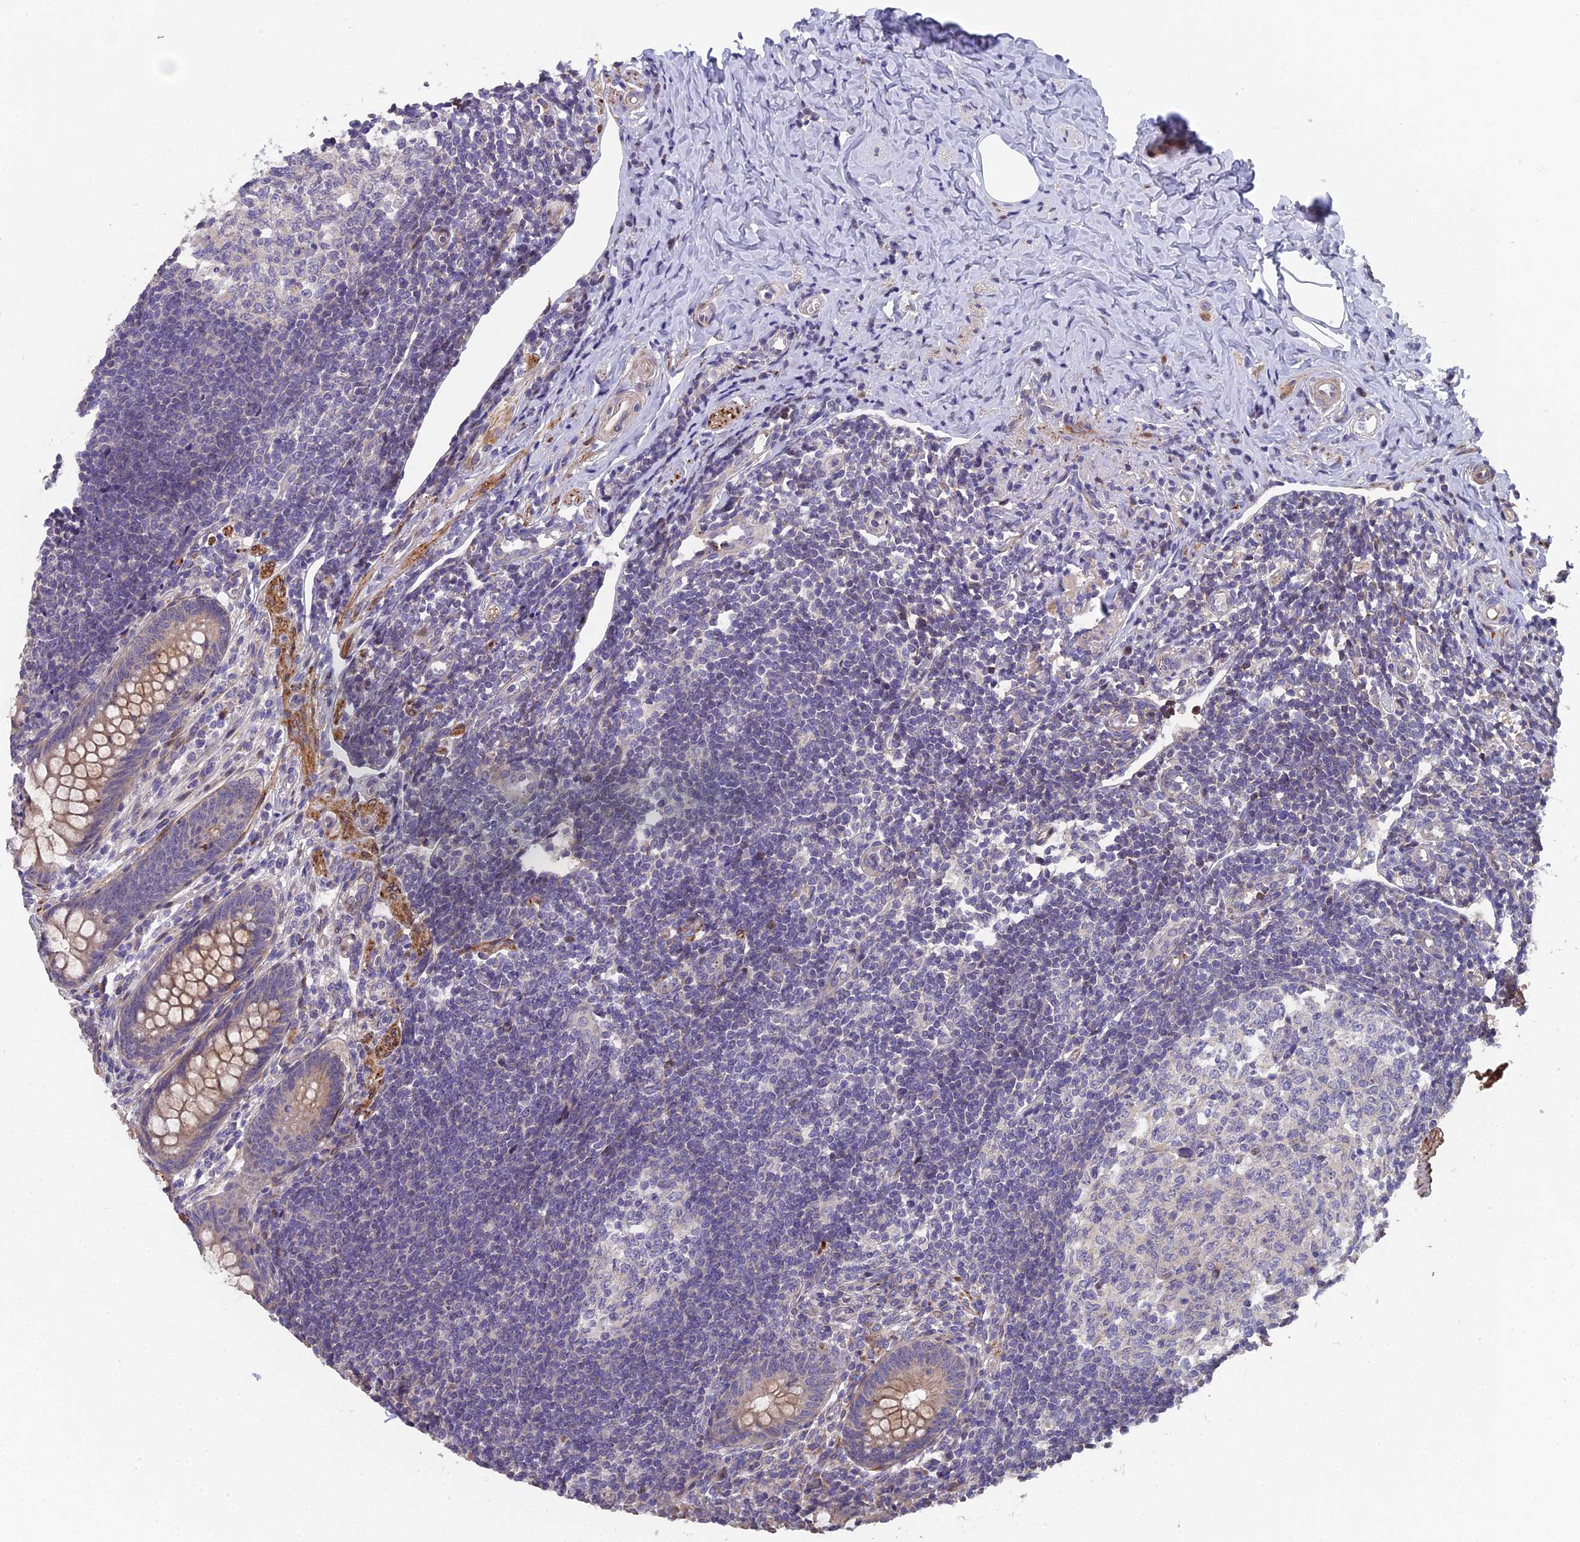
{"staining": {"intensity": "strong", "quantity": "25%-75%", "location": "cytoplasmic/membranous"}, "tissue": "appendix", "cell_type": "Glandular cells", "image_type": "normal", "snomed": [{"axis": "morphology", "description": "Normal tissue, NOS"}, {"axis": "topography", "description": "Appendix"}], "caption": "A high amount of strong cytoplasmic/membranous positivity is present in about 25%-75% of glandular cells in normal appendix. (DAB IHC with brightfield microscopy, high magnification).", "gene": "RAB28", "patient": {"sex": "female", "age": 33}}